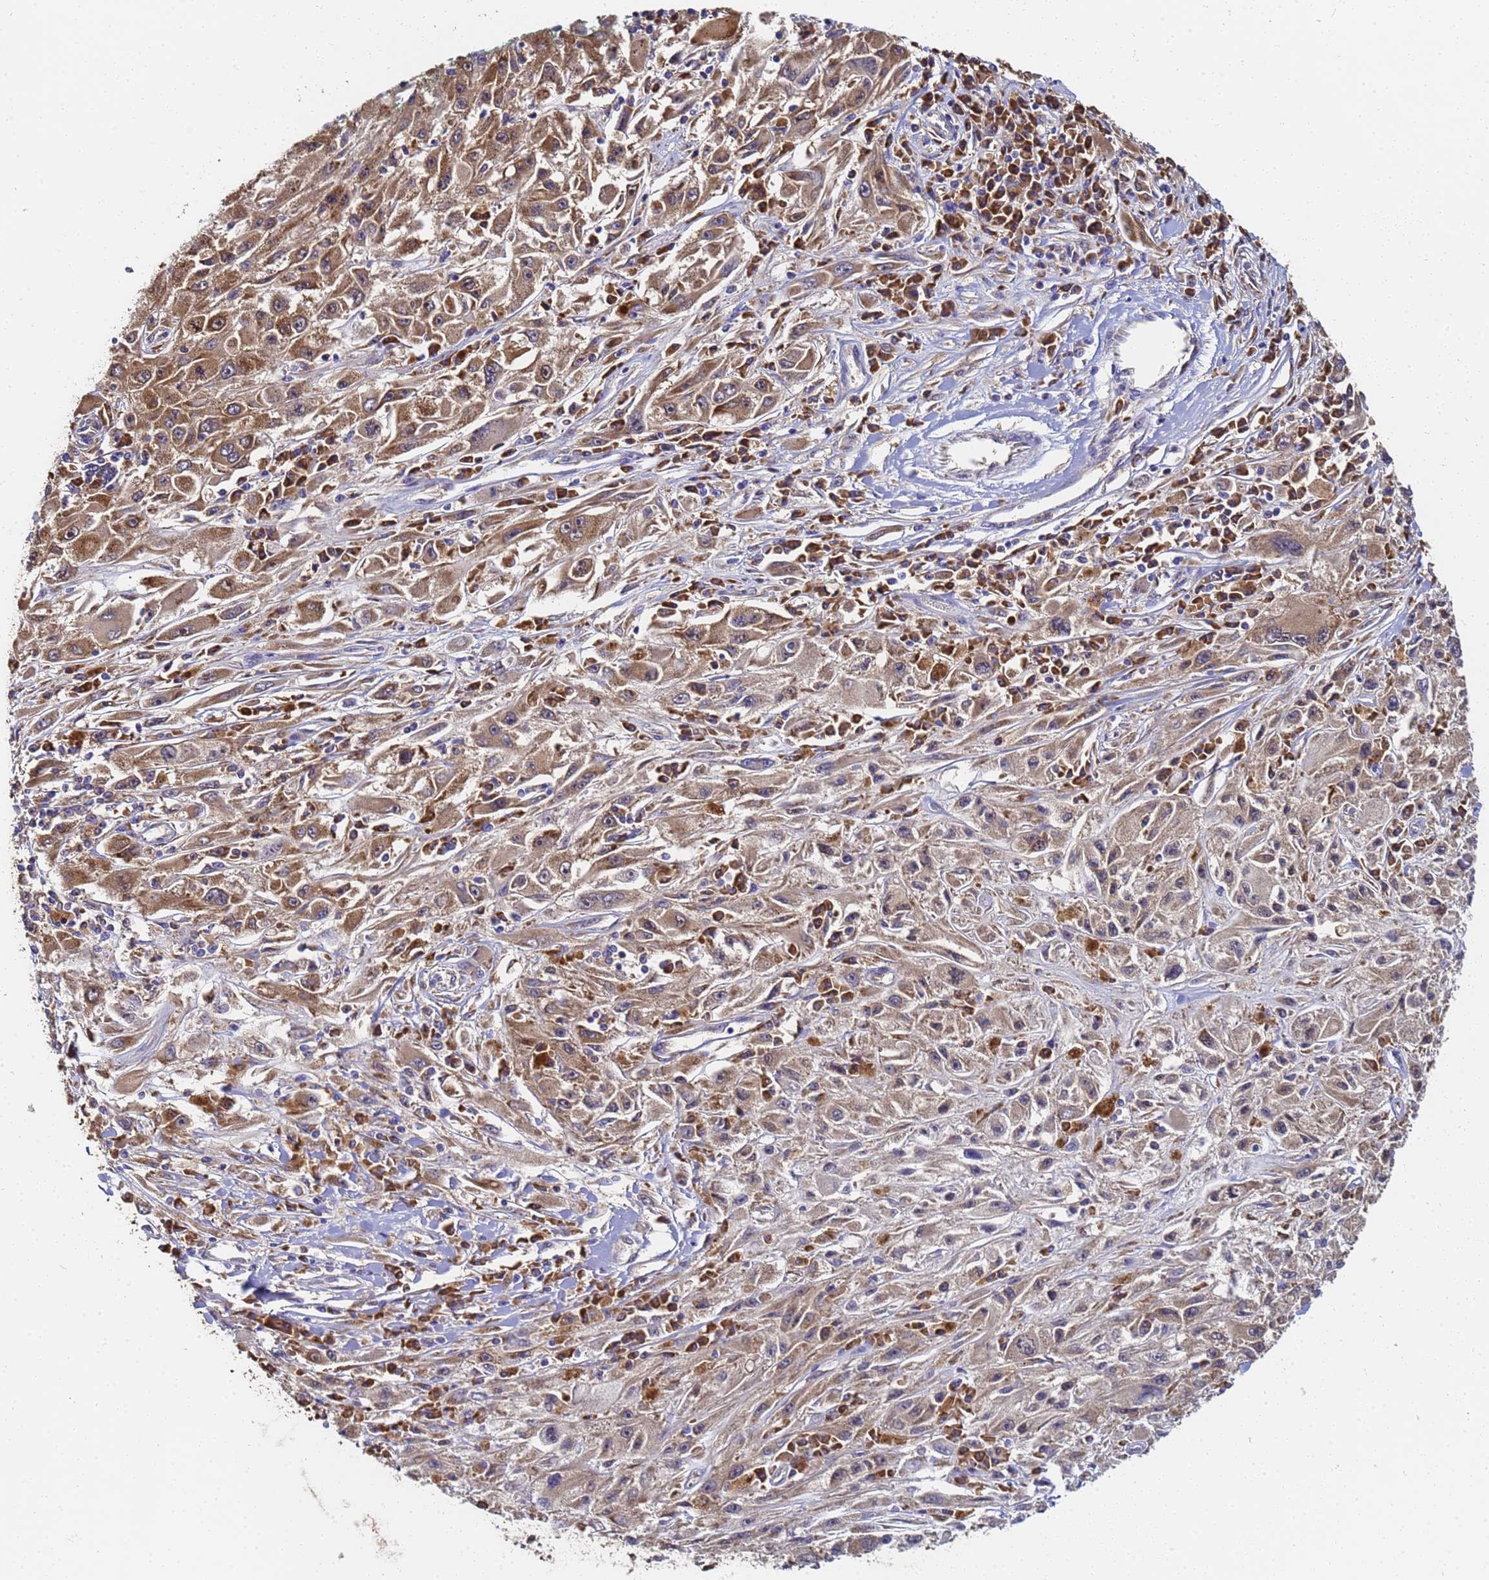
{"staining": {"intensity": "moderate", "quantity": ">75%", "location": "cytoplasmic/membranous"}, "tissue": "melanoma", "cell_type": "Tumor cells", "image_type": "cancer", "snomed": [{"axis": "morphology", "description": "Malignant melanoma, Metastatic site"}, {"axis": "topography", "description": "Skin"}], "caption": "About >75% of tumor cells in malignant melanoma (metastatic site) demonstrate moderate cytoplasmic/membranous protein staining as visualized by brown immunohistochemical staining.", "gene": "NME1-NME2", "patient": {"sex": "male", "age": 53}}